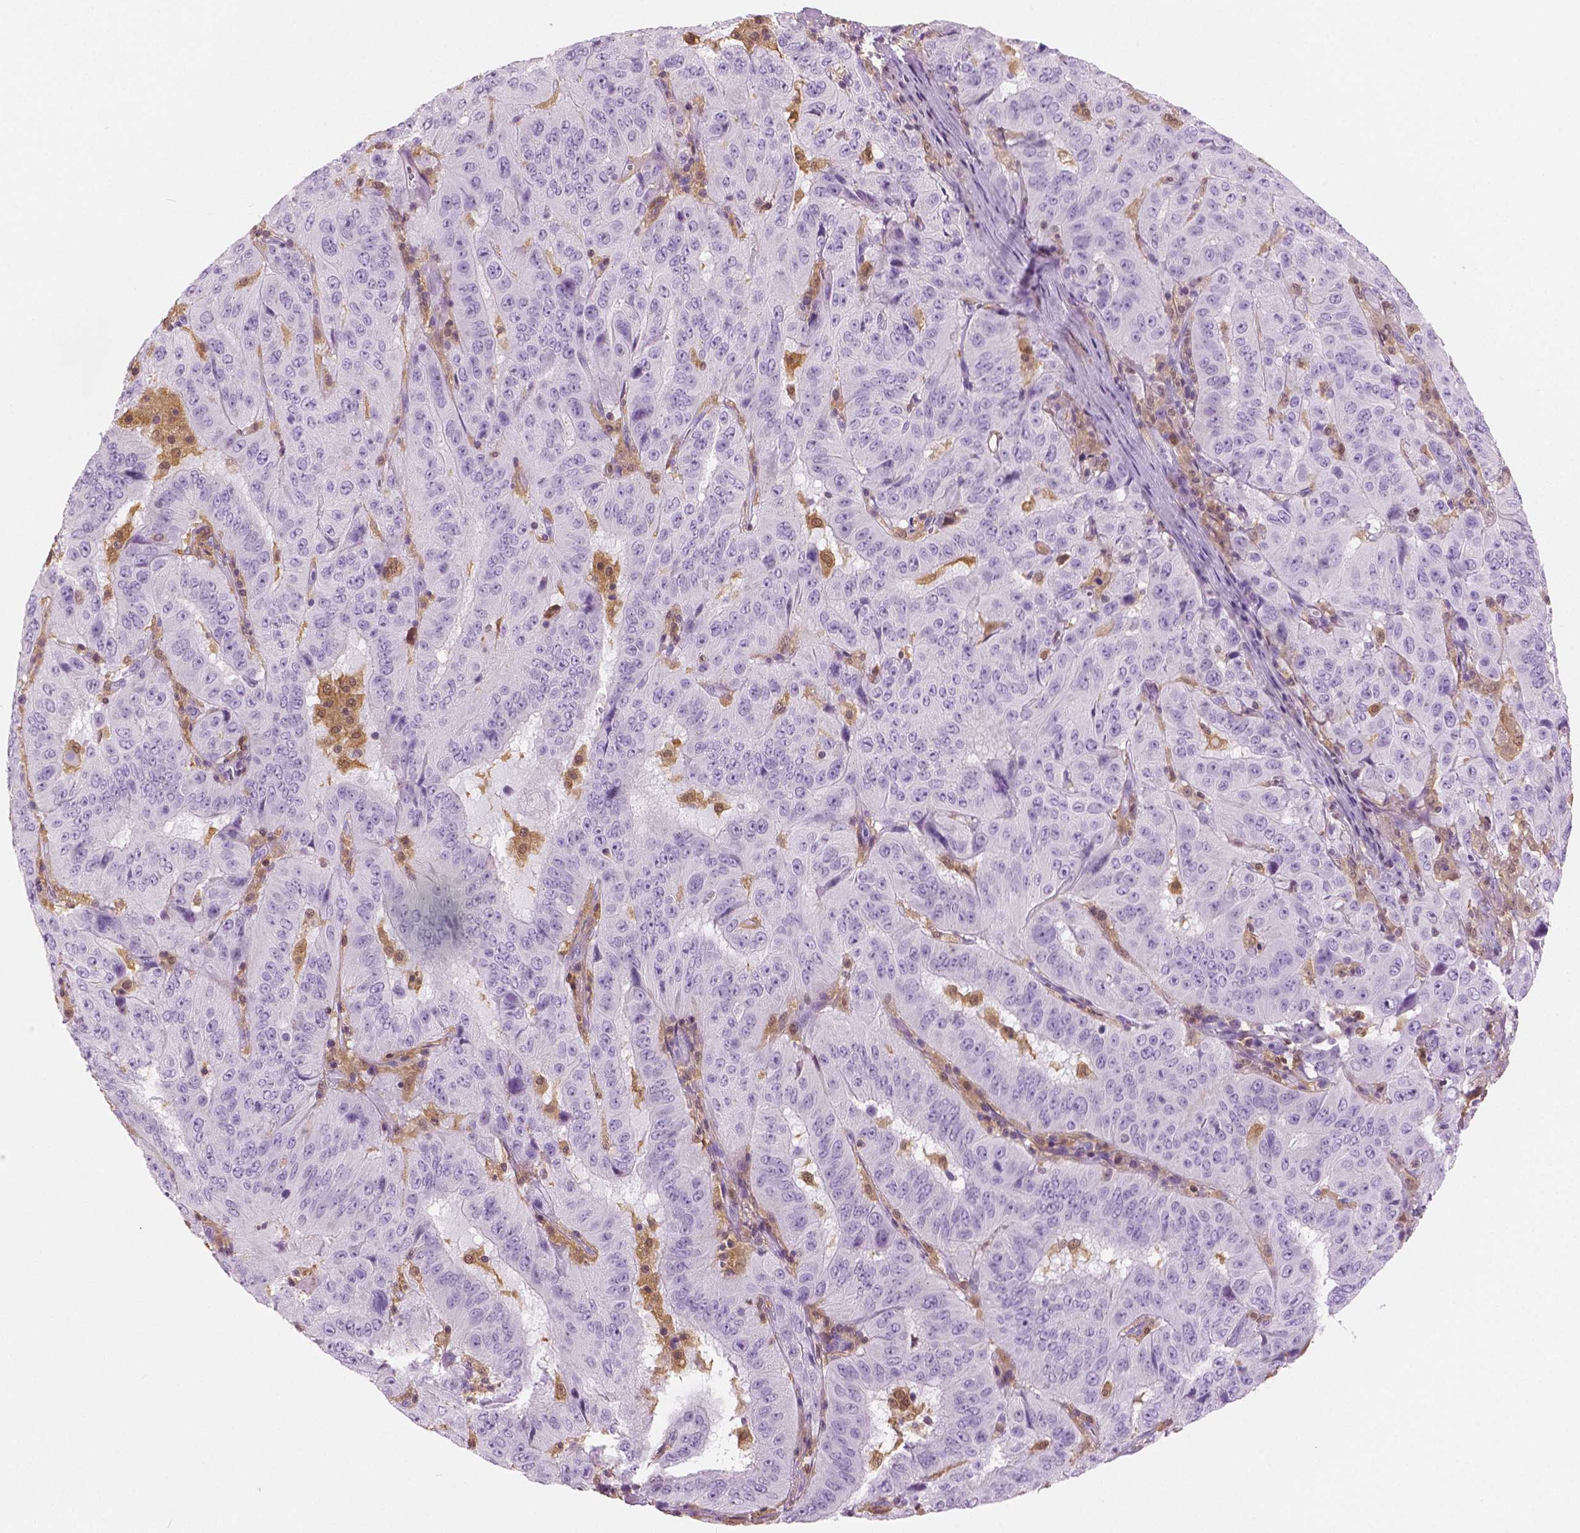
{"staining": {"intensity": "negative", "quantity": "none", "location": "none"}, "tissue": "pancreatic cancer", "cell_type": "Tumor cells", "image_type": "cancer", "snomed": [{"axis": "morphology", "description": "Adenocarcinoma, NOS"}, {"axis": "topography", "description": "Pancreas"}], "caption": "DAB immunohistochemical staining of pancreatic cancer displays no significant expression in tumor cells.", "gene": "GALM", "patient": {"sex": "male", "age": 63}}